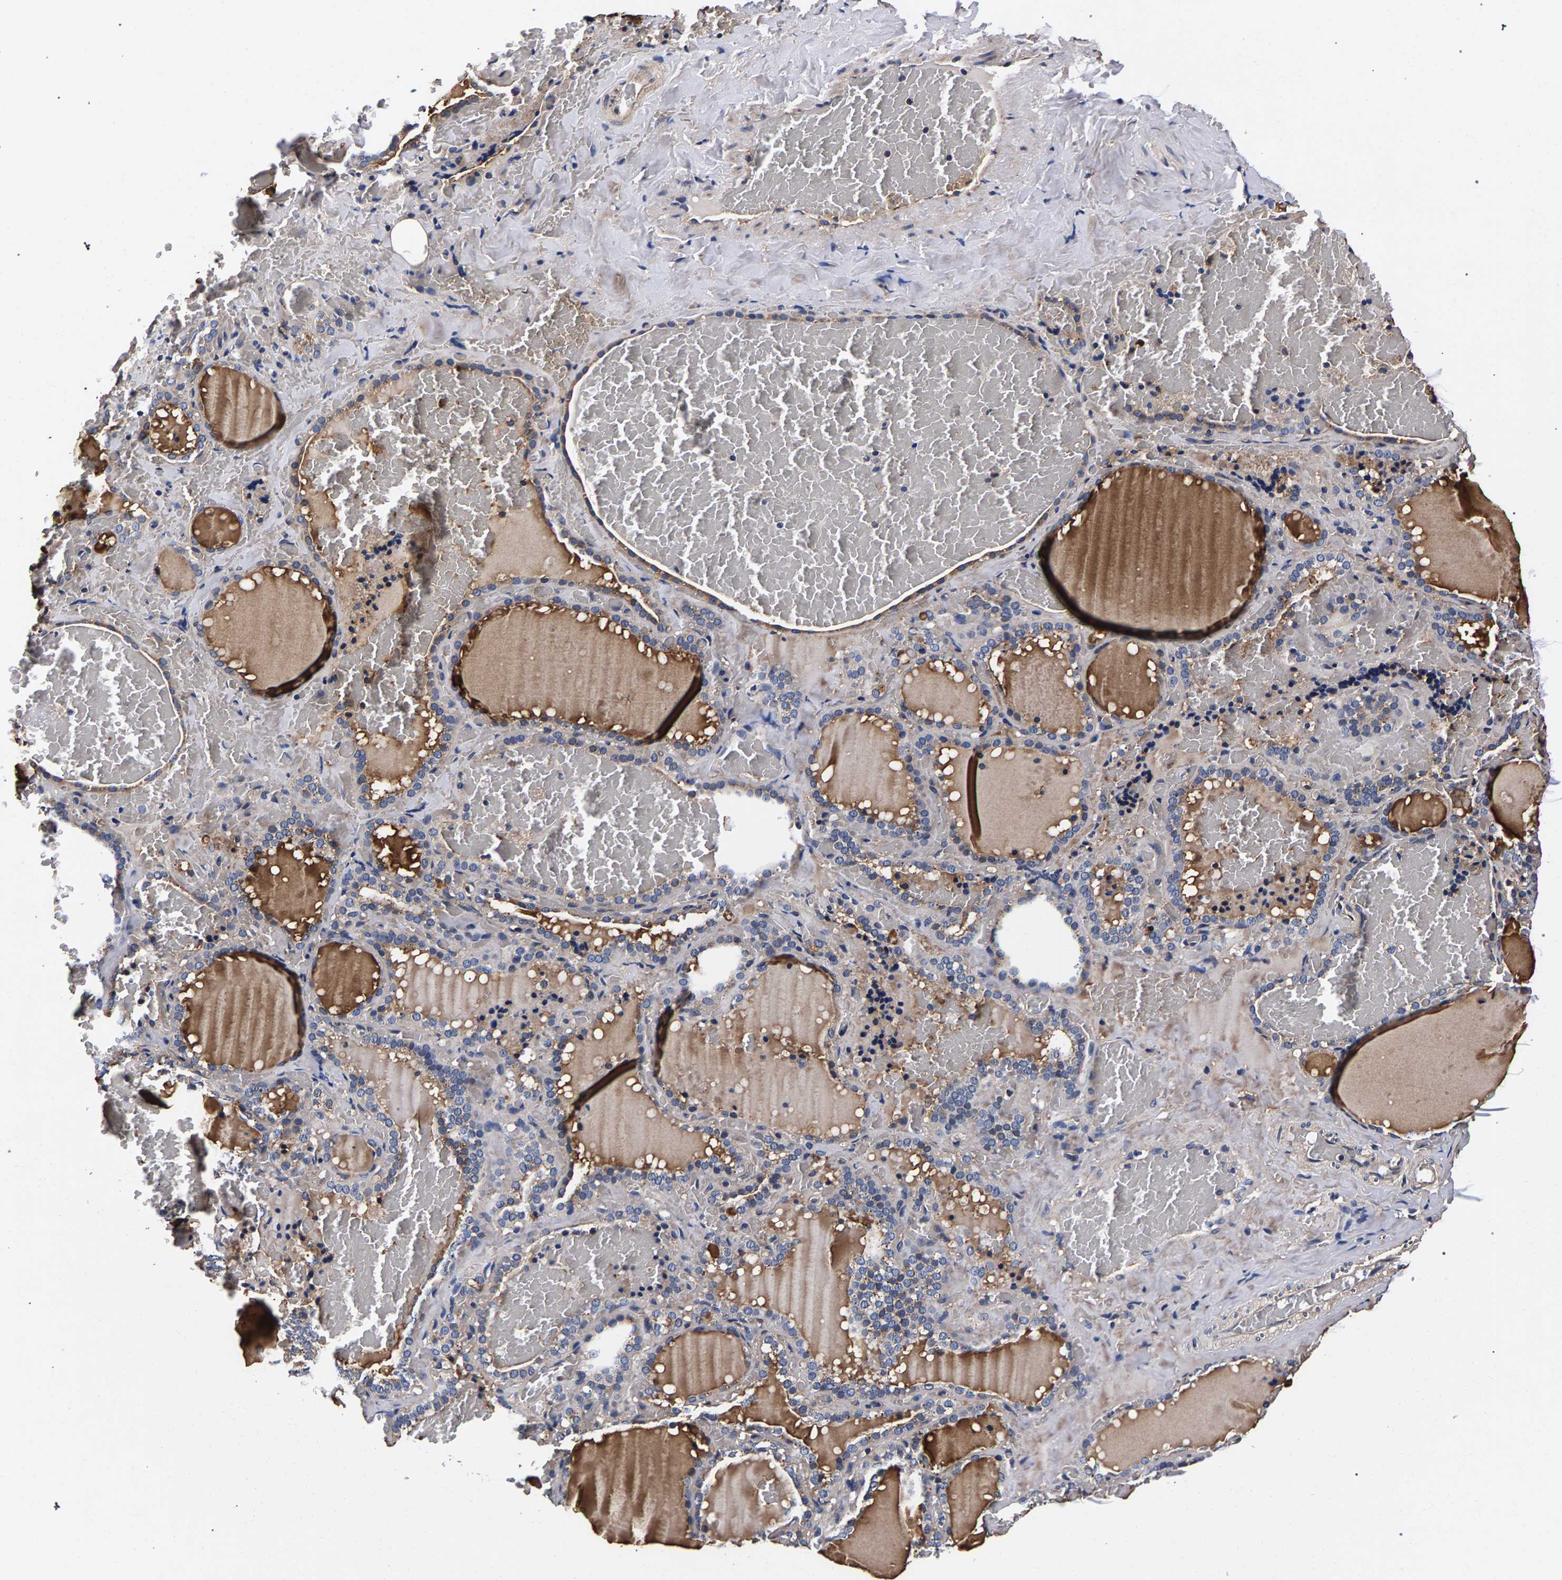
{"staining": {"intensity": "weak", "quantity": "<25%", "location": "cytoplasmic/membranous"}, "tissue": "thyroid gland", "cell_type": "Glandular cells", "image_type": "normal", "snomed": [{"axis": "morphology", "description": "Normal tissue, NOS"}, {"axis": "topography", "description": "Thyroid gland"}], "caption": "Benign thyroid gland was stained to show a protein in brown. There is no significant staining in glandular cells.", "gene": "MARCHF7", "patient": {"sex": "female", "age": 22}}